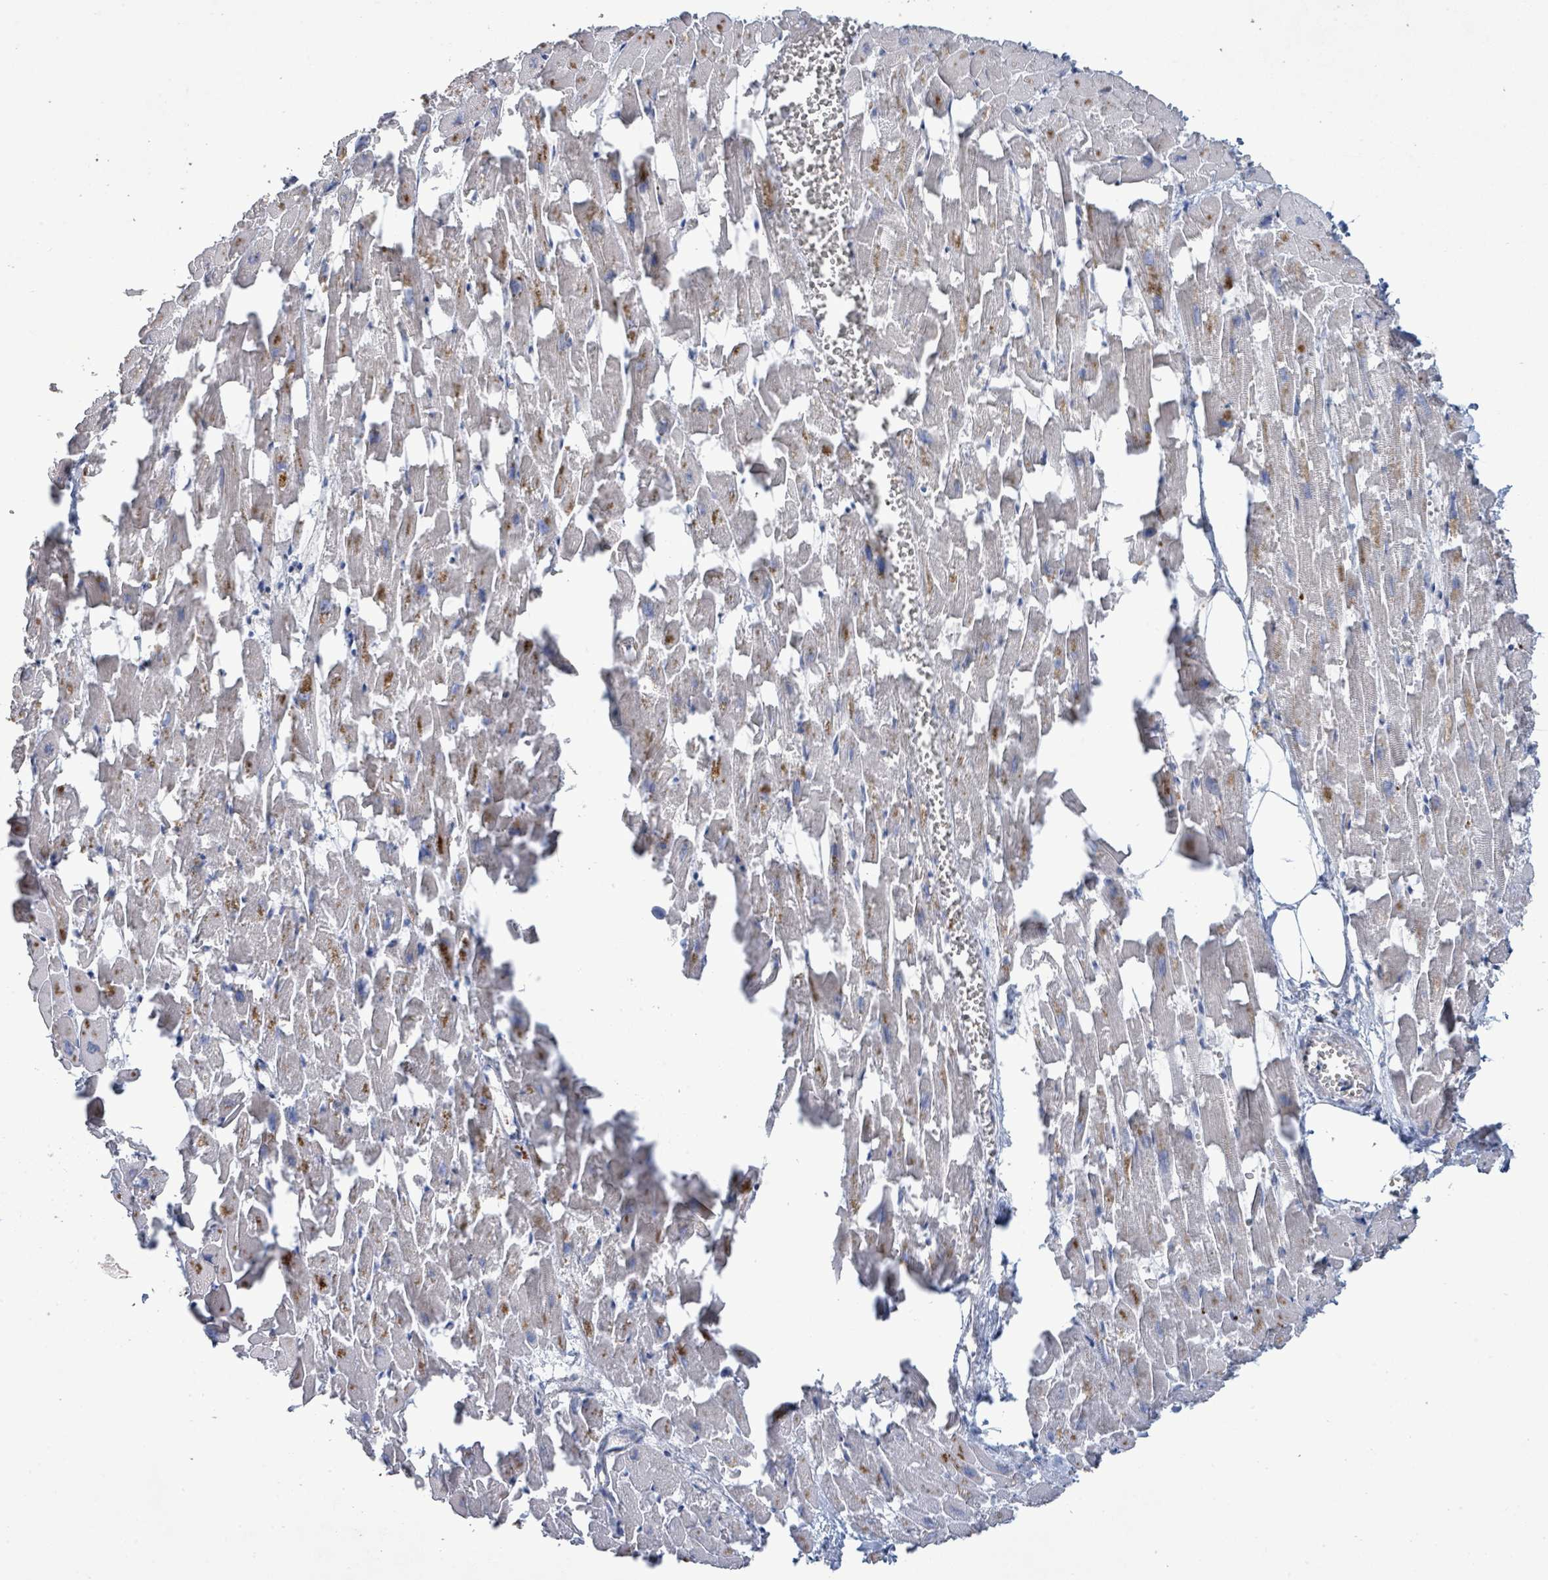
{"staining": {"intensity": "weak", "quantity": "25%-75%", "location": "cytoplasmic/membranous"}, "tissue": "heart muscle", "cell_type": "Cardiomyocytes", "image_type": "normal", "snomed": [{"axis": "morphology", "description": "Normal tissue, NOS"}, {"axis": "topography", "description": "Heart"}], "caption": "Weak cytoplasmic/membranous positivity is seen in approximately 25%-75% of cardiomyocytes in normal heart muscle.", "gene": "LILRA4", "patient": {"sex": "female", "age": 64}}